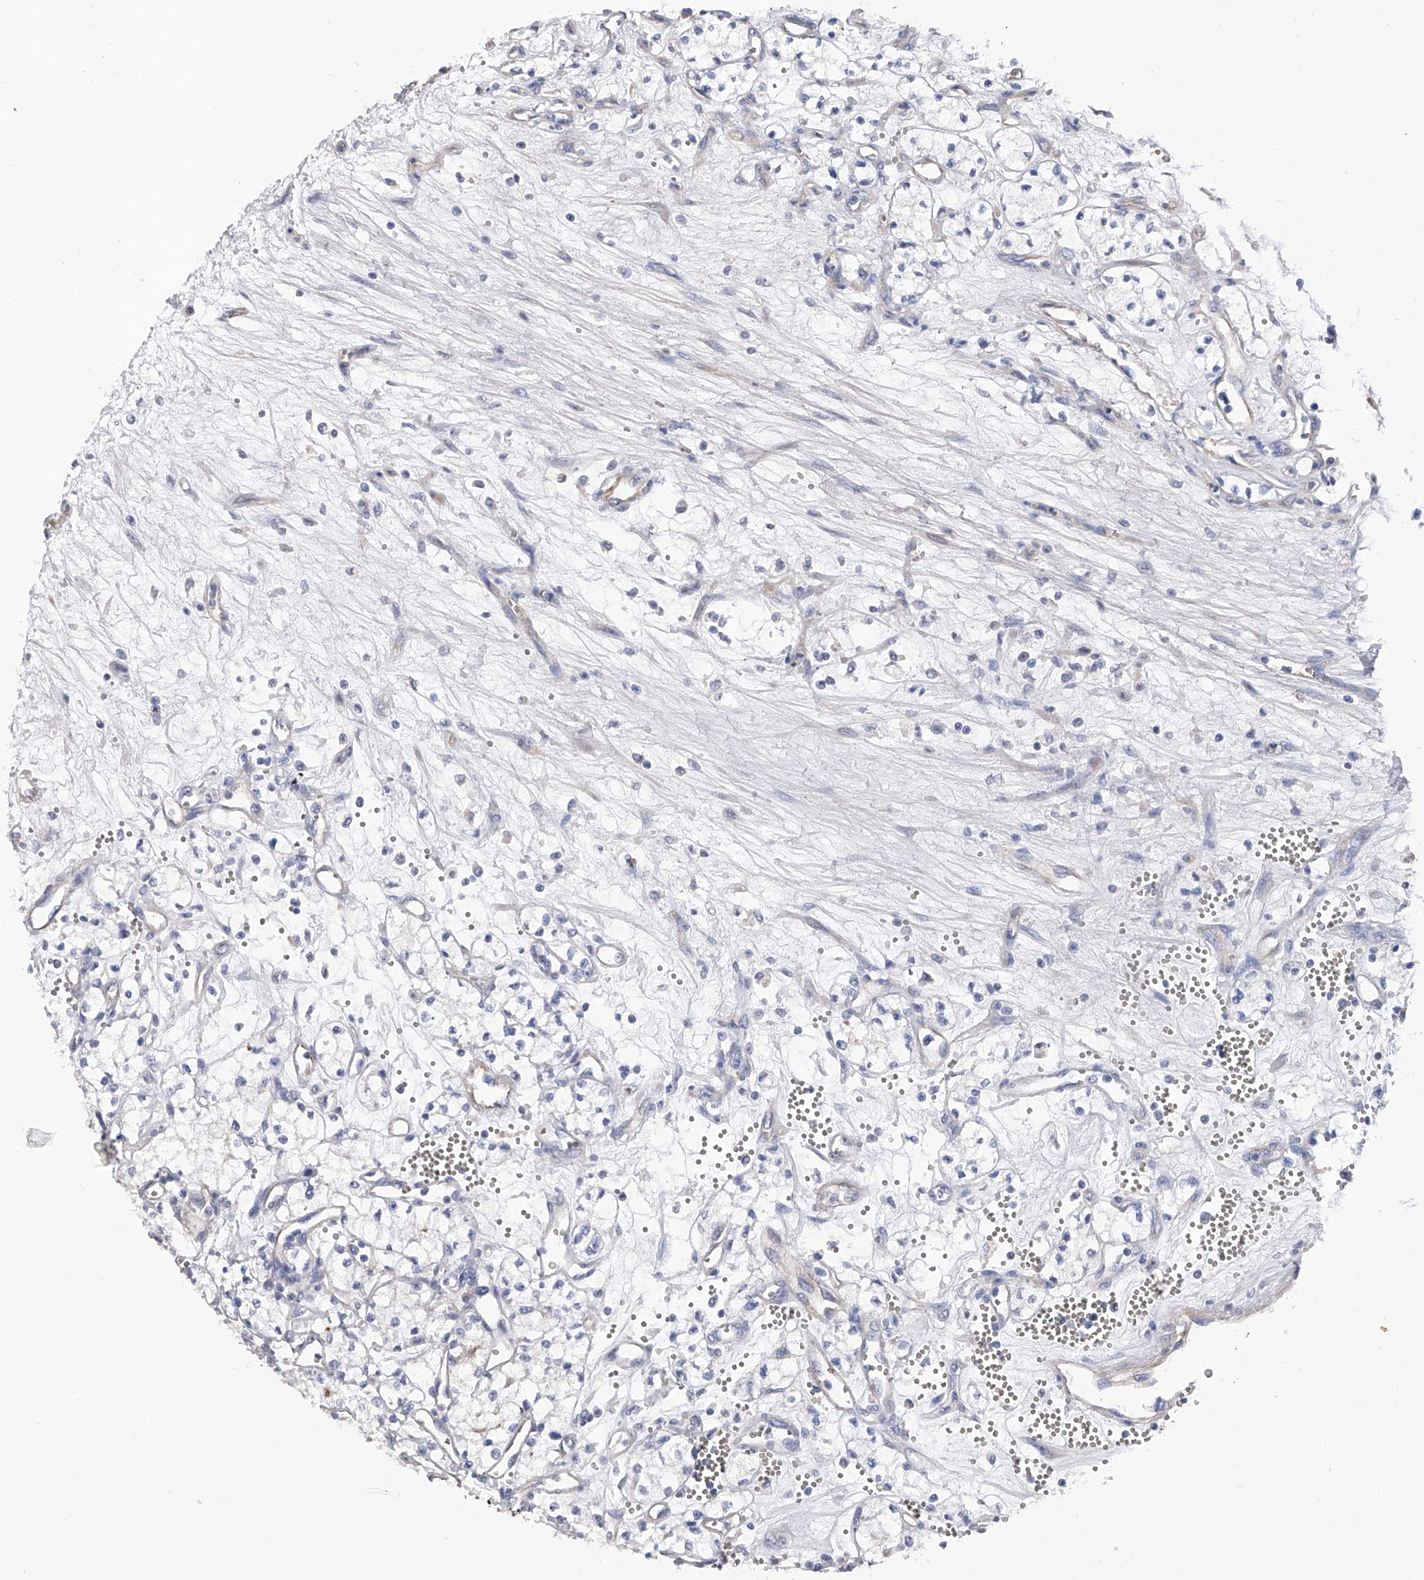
{"staining": {"intensity": "negative", "quantity": "none", "location": "none"}, "tissue": "renal cancer", "cell_type": "Tumor cells", "image_type": "cancer", "snomed": [{"axis": "morphology", "description": "Adenocarcinoma, NOS"}, {"axis": "topography", "description": "Kidney"}], "caption": "Renal cancer (adenocarcinoma) was stained to show a protein in brown. There is no significant expression in tumor cells.", "gene": "RWDD2A", "patient": {"sex": "male", "age": 59}}